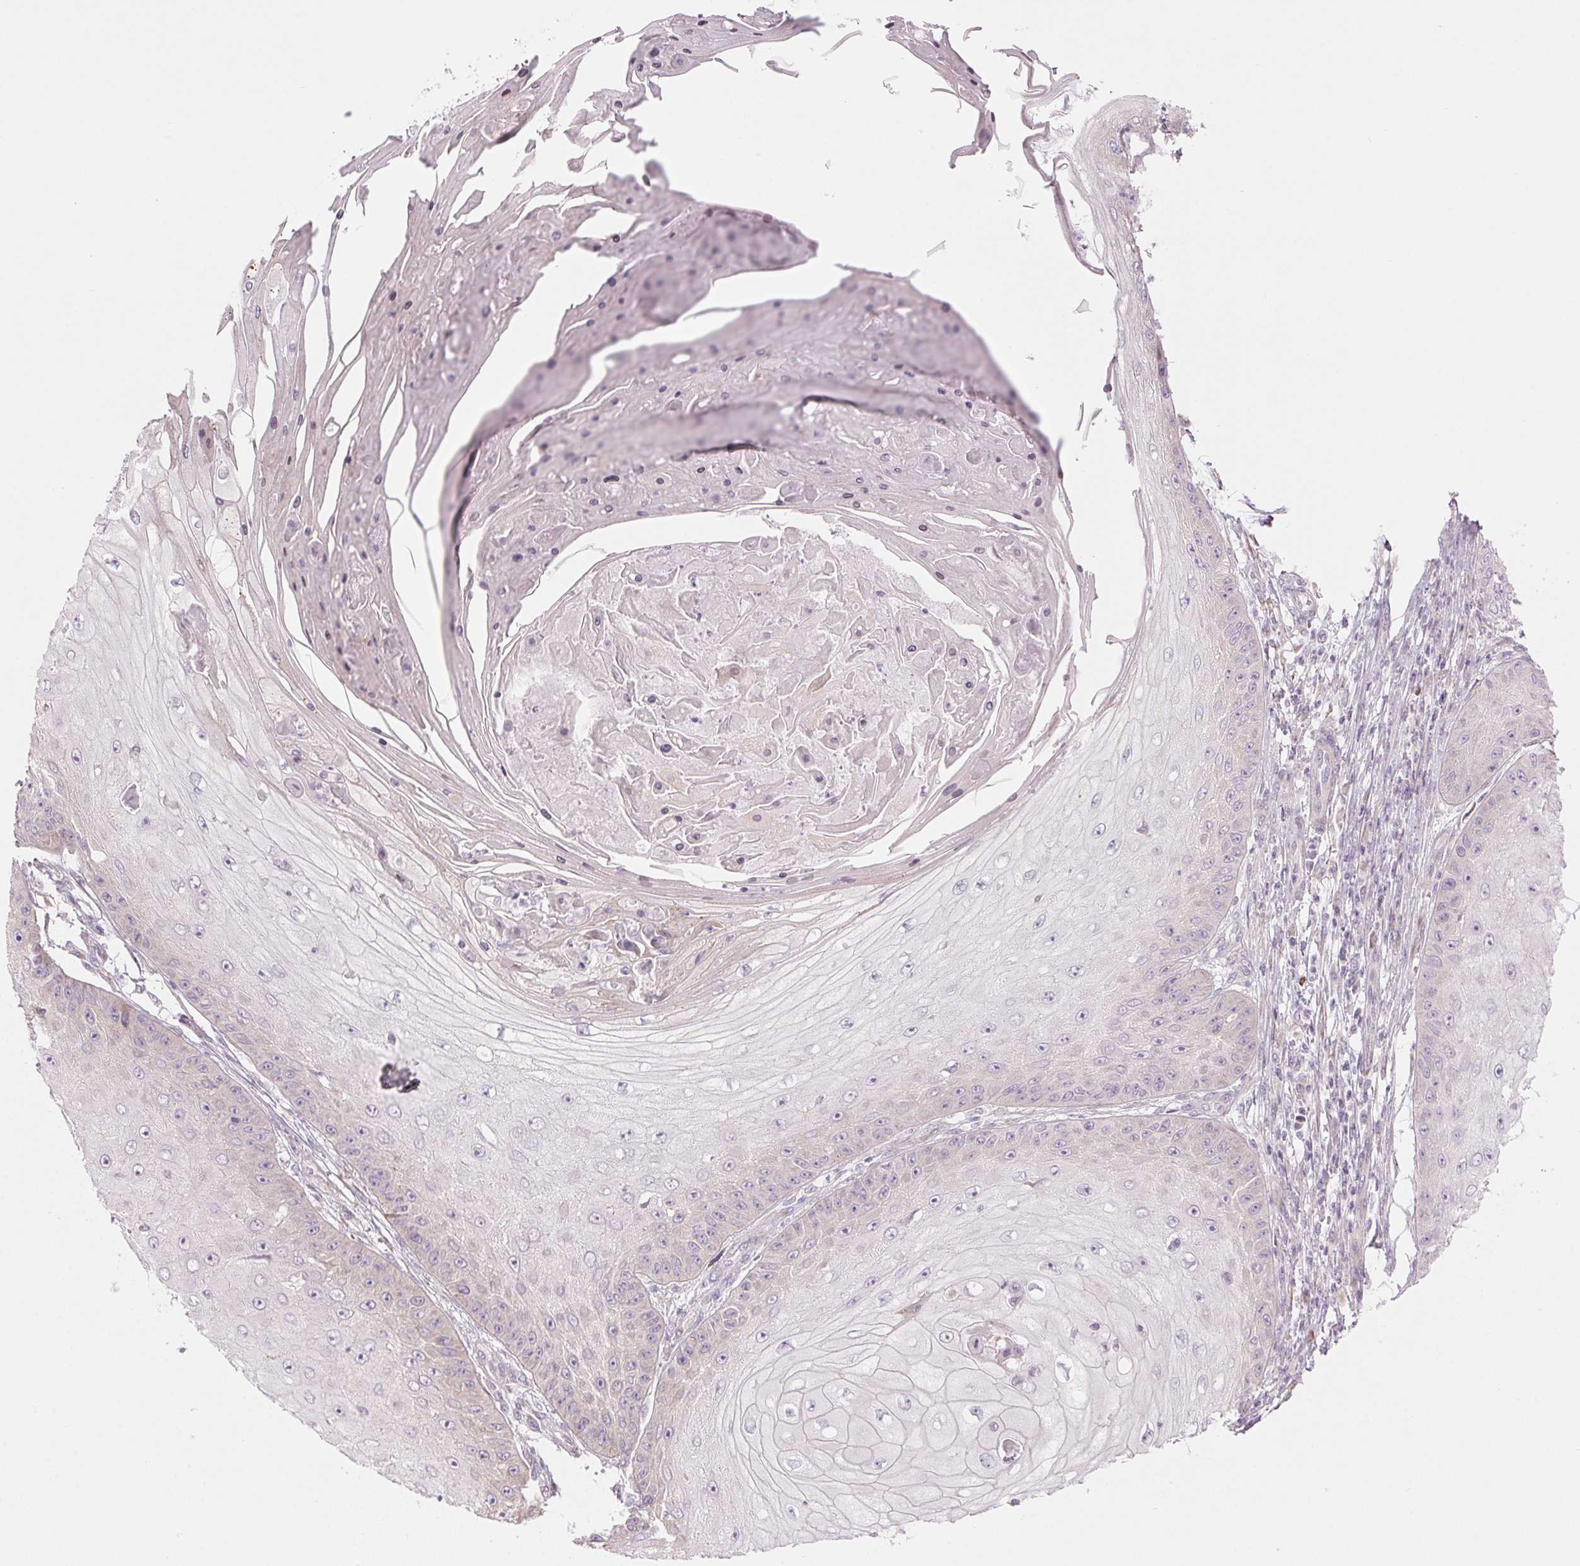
{"staining": {"intensity": "negative", "quantity": "none", "location": "none"}, "tissue": "skin cancer", "cell_type": "Tumor cells", "image_type": "cancer", "snomed": [{"axis": "morphology", "description": "Squamous cell carcinoma, NOS"}, {"axis": "topography", "description": "Skin"}], "caption": "Tumor cells show no significant positivity in squamous cell carcinoma (skin).", "gene": "GNMT", "patient": {"sex": "male", "age": 70}}